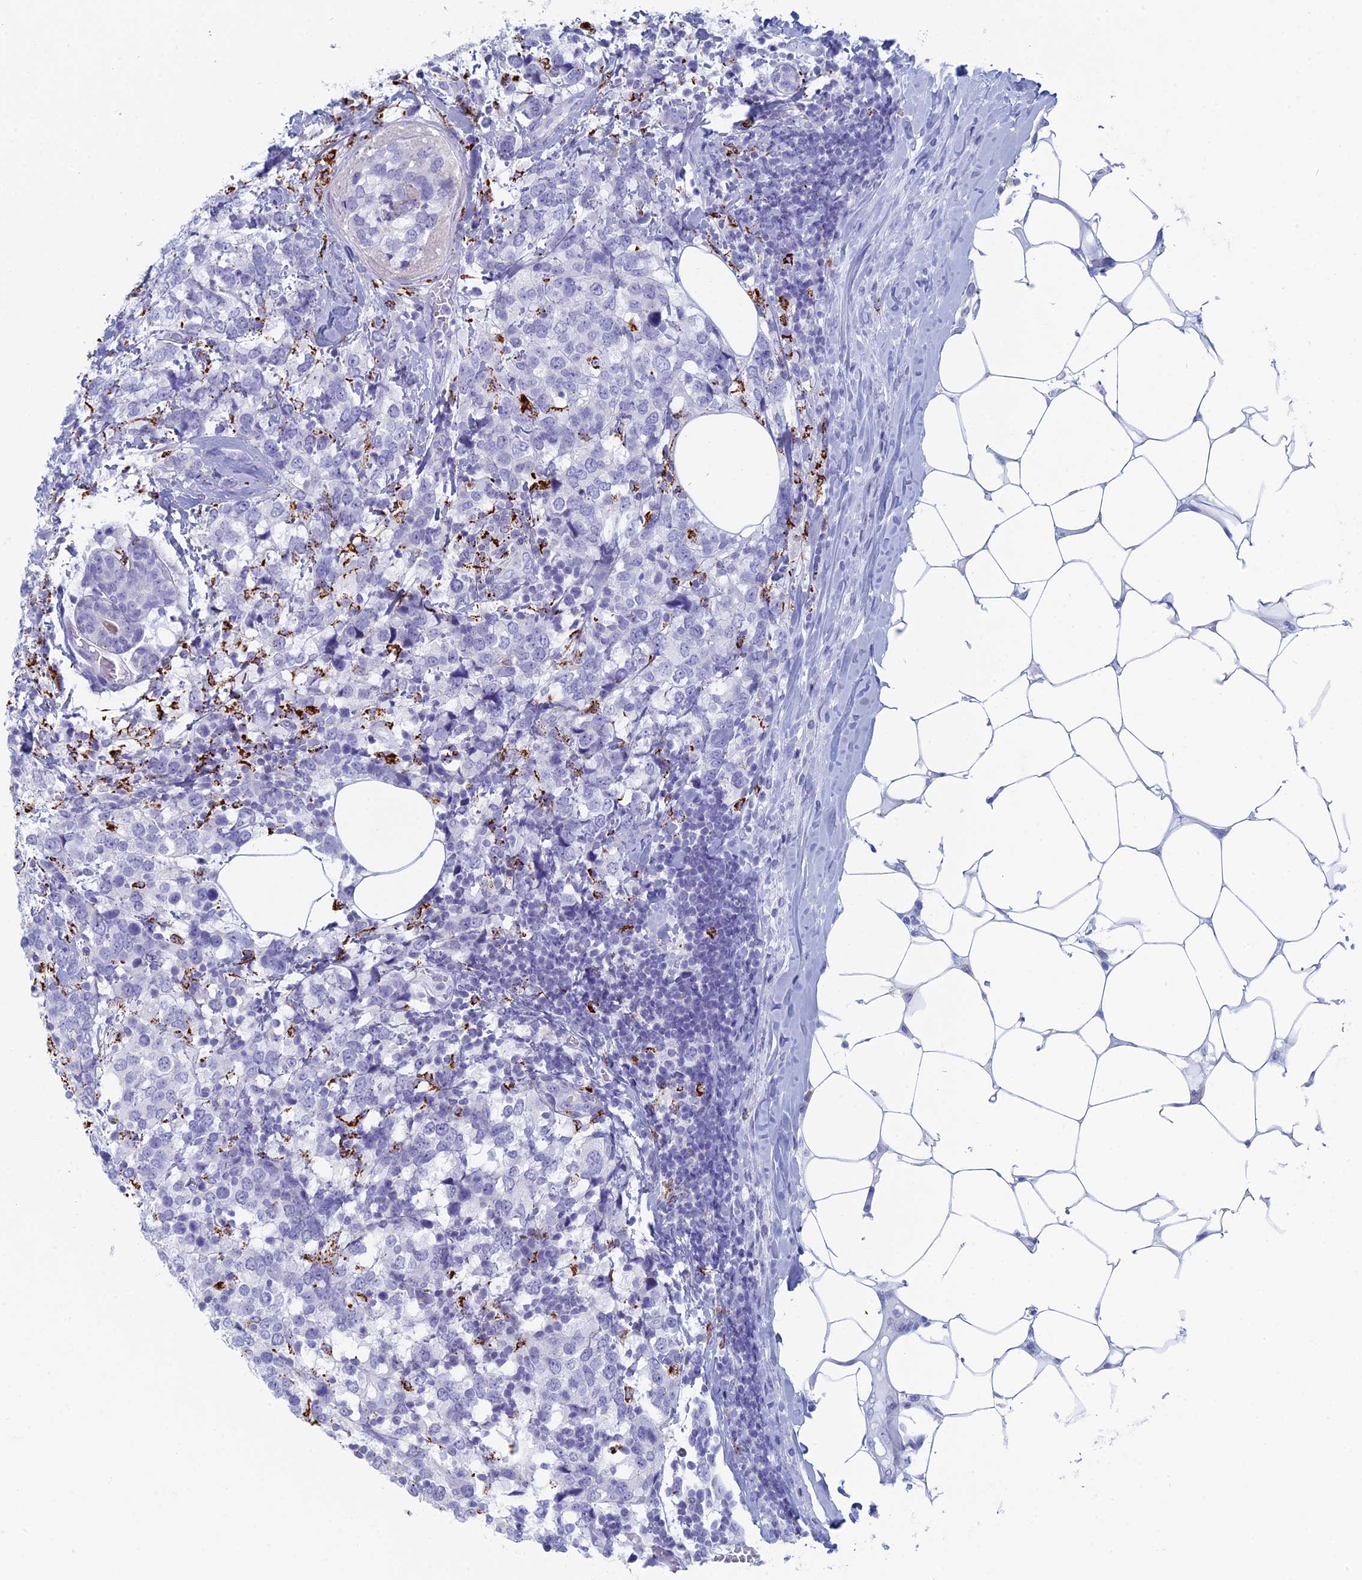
{"staining": {"intensity": "negative", "quantity": "none", "location": "none"}, "tissue": "breast cancer", "cell_type": "Tumor cells", "image_type": "cancer", "snomed": [{"axis": "morphology", "description": "Lobular carcinoma"}, {"axis": "topography", "description": "Breast"}], "caption": "Breast cancer (lobular carcinoma) stained for a protein using IHC exhibits no expression tumor cells.", "gene": "ALMS1", "patient": {"sex": "female", "age": 59}}